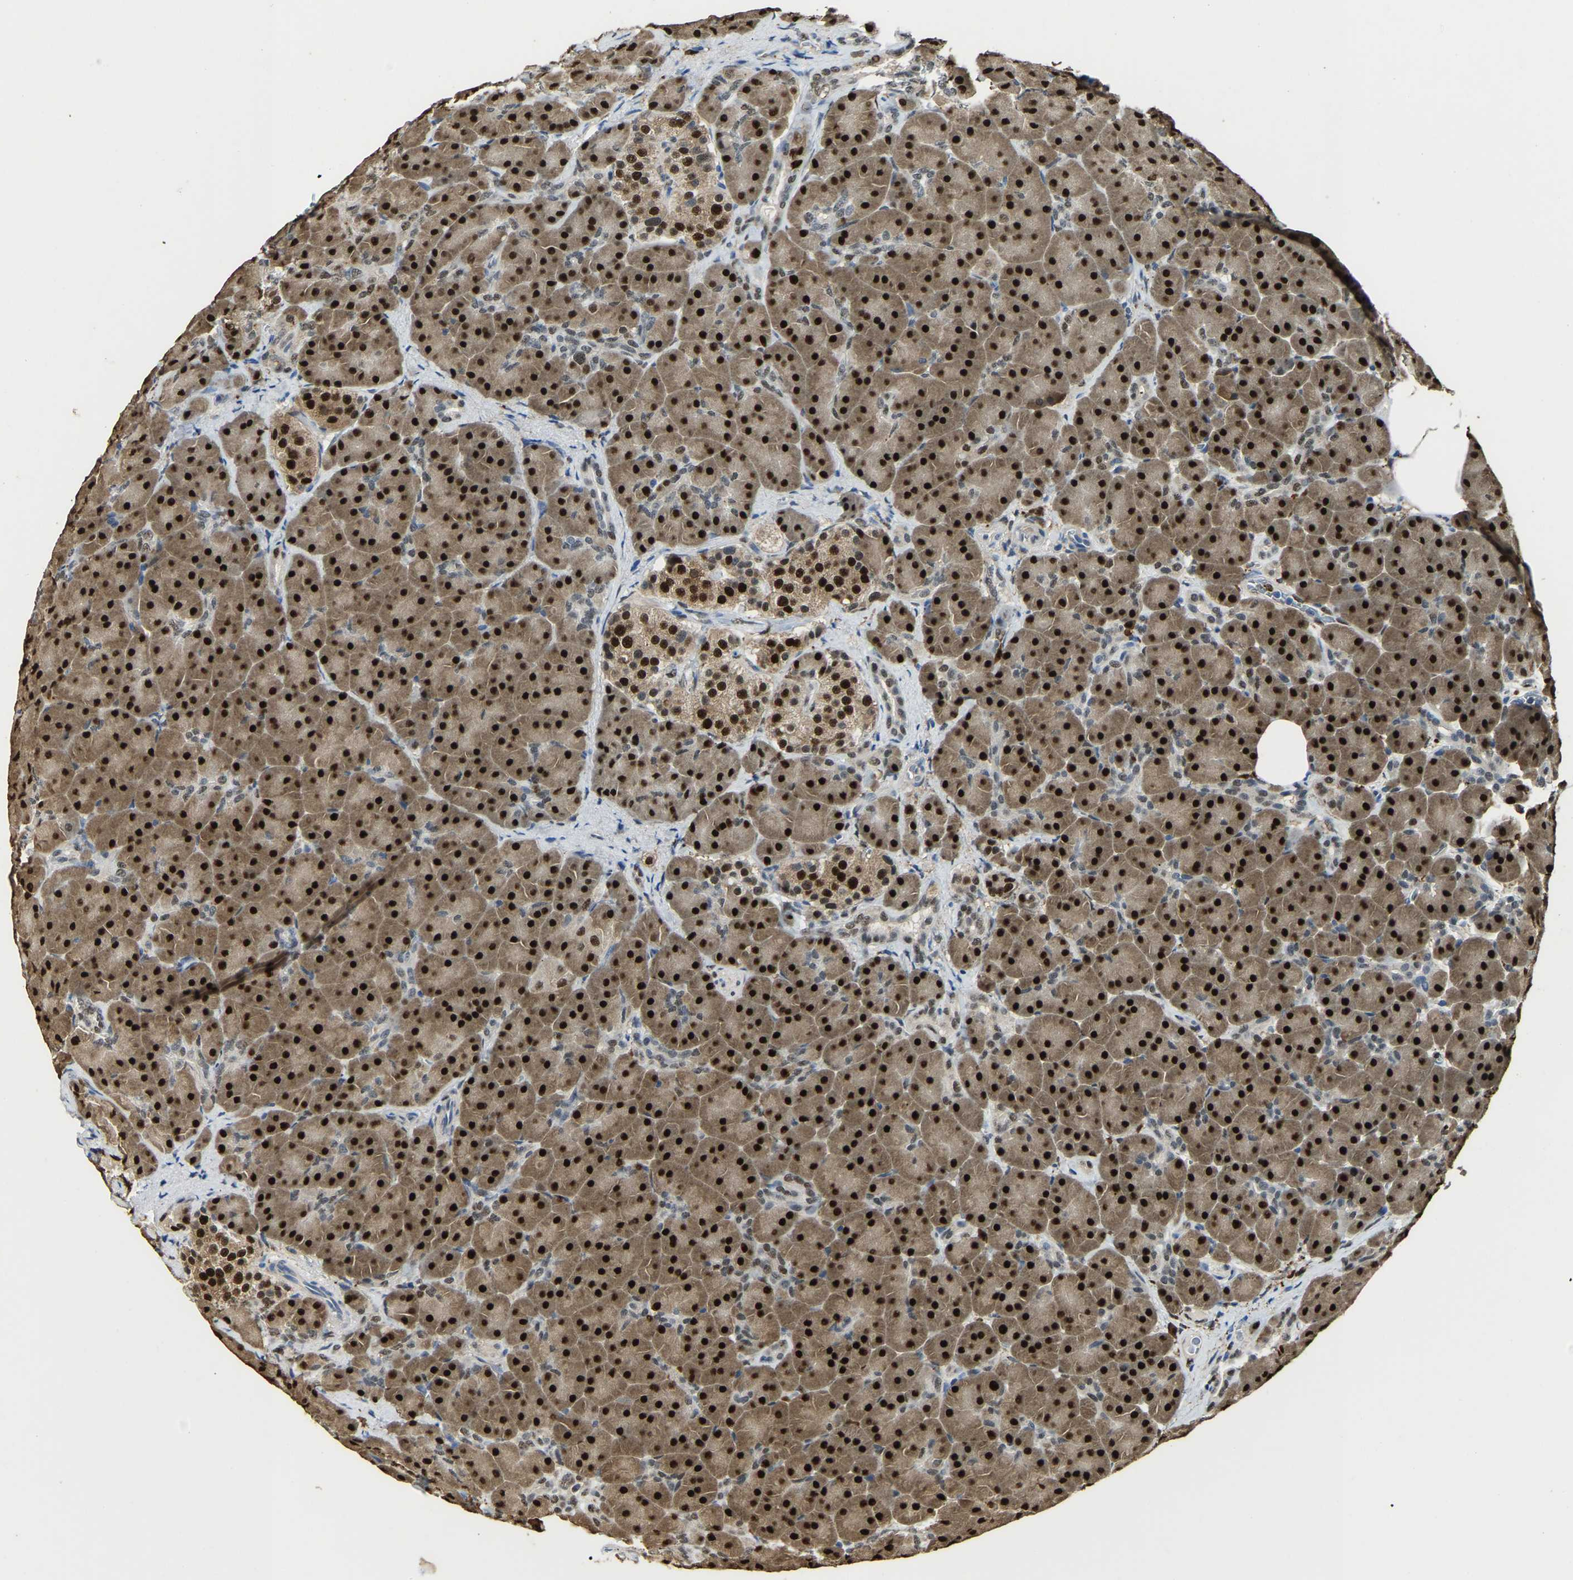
{"staining": {"intensity": "strong", "quantity": ">75%", "location": "cytoplasmic/membranous,nuclear"}, "tissue": "pancreas", "cell_type": "Exocrine glandular cells", "image_type": "normal", "snomed": [{"axis": "morphology", "description": "Normal tissue, NOS"}, {"axis": "topography", "description": "Pancreas"}], "caption": "Brown immunohistochemical staining in normal pancreas shows strong cytoplasmic/membranous,nuclear positivity in approximately >75% of exocrine glandular cells.", "gene": "NANS", "patient": {"sex": "male", "age": 66}}